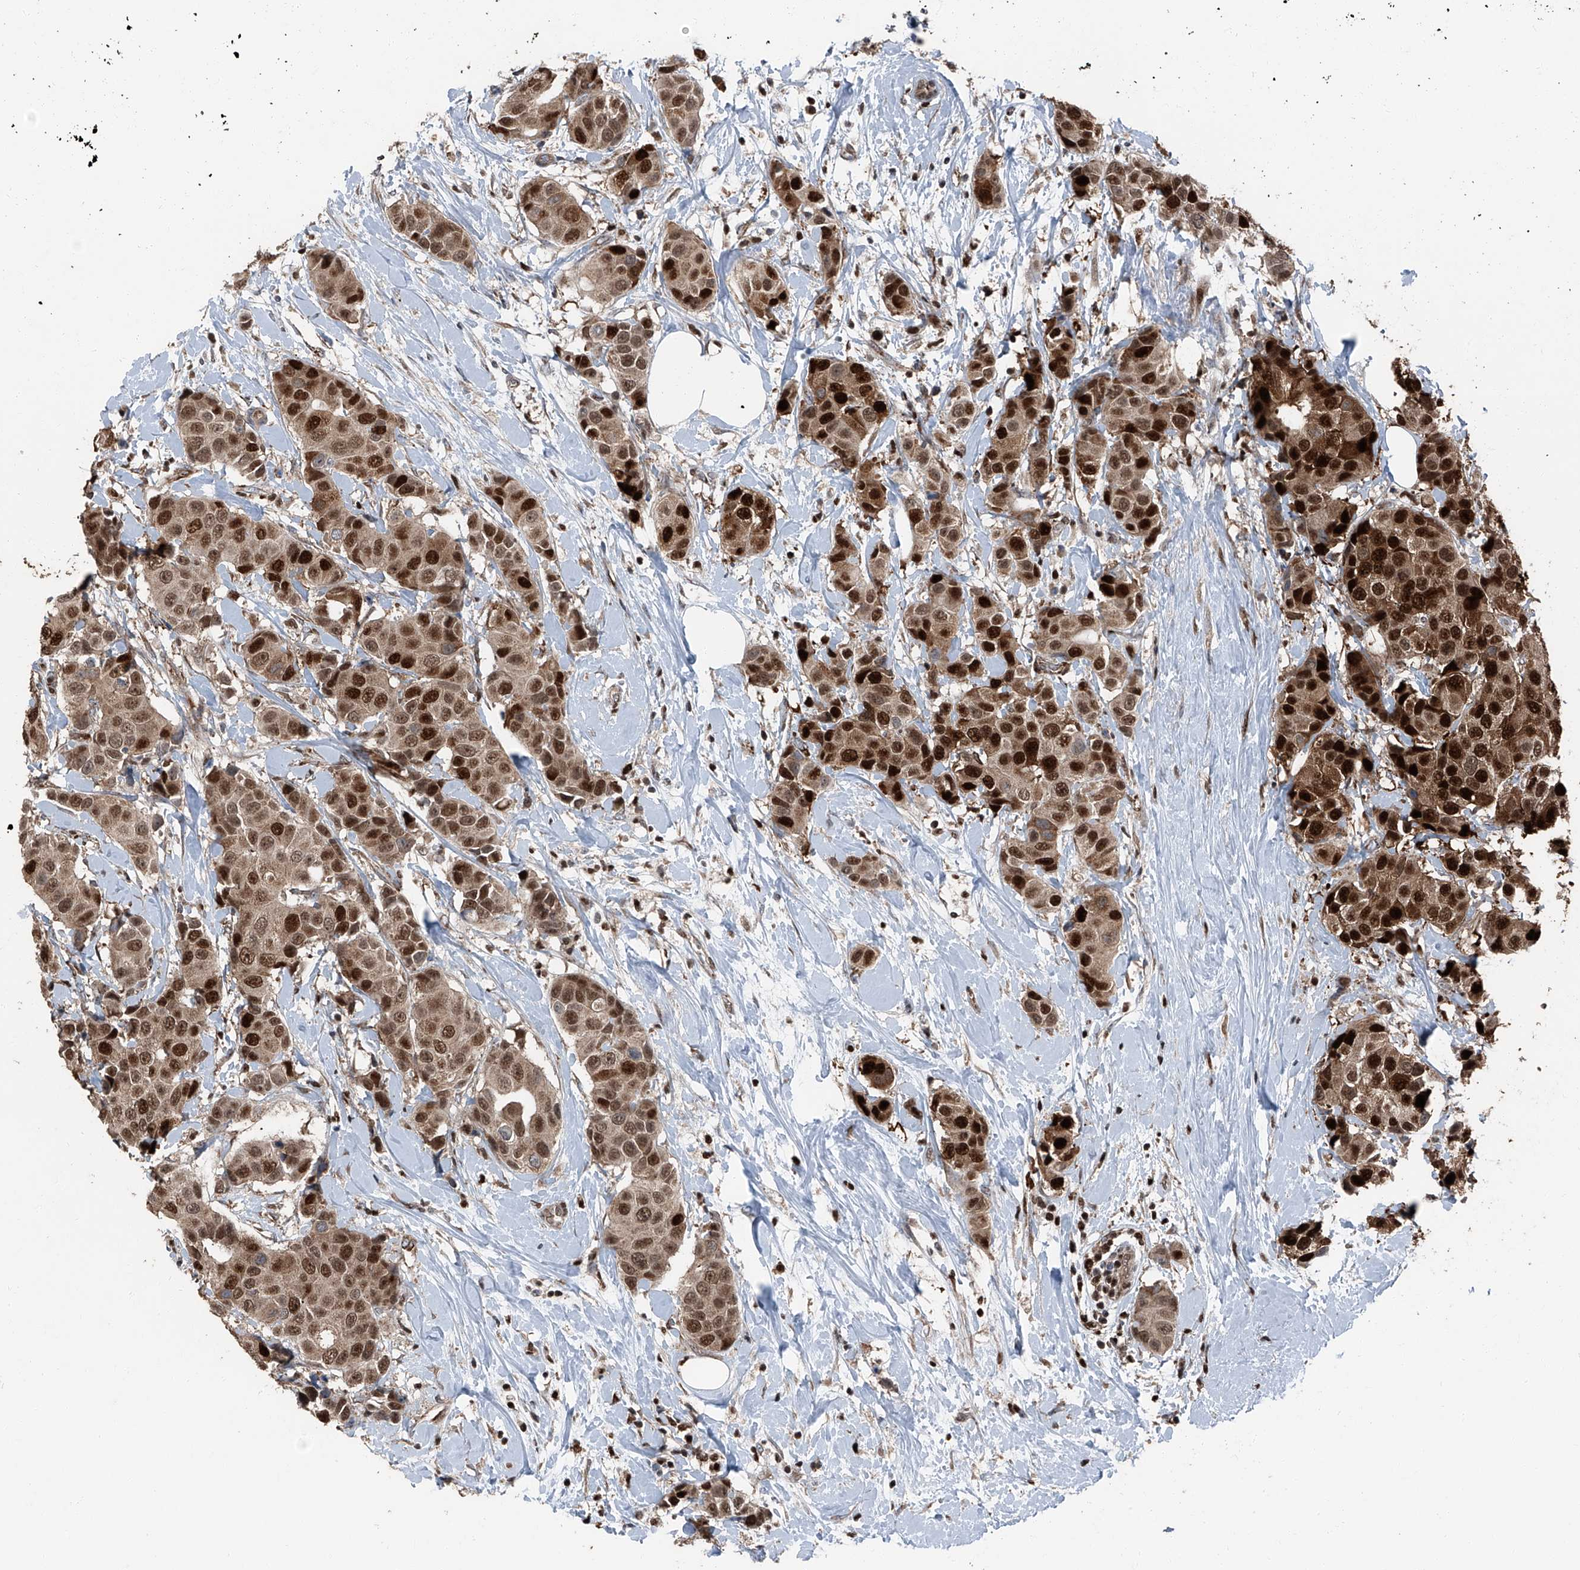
{"staining": {"intensity": "strong", "quantity": ">75%", "location": "cytoplasmic/membranous,nuclear"}, "tissue": "breast cancer", "cell_type": "Tumor cells", "image_type": "cancer", "snomed": [{"axis": "morphology", "description": "Normal tissue, NOS"}, {"axis": "morphology", "description": "Duct carcinoma"}, {"axis": "topography", "description": "Breast"}], "caption": "IHC of breast cancer shows high levels of strong cytoplasmic/membranous and nuclear staining in approximately >75% of tumor cells.", "gene": "FKBP5", "patient": {"sex": "female", "age": 39}}